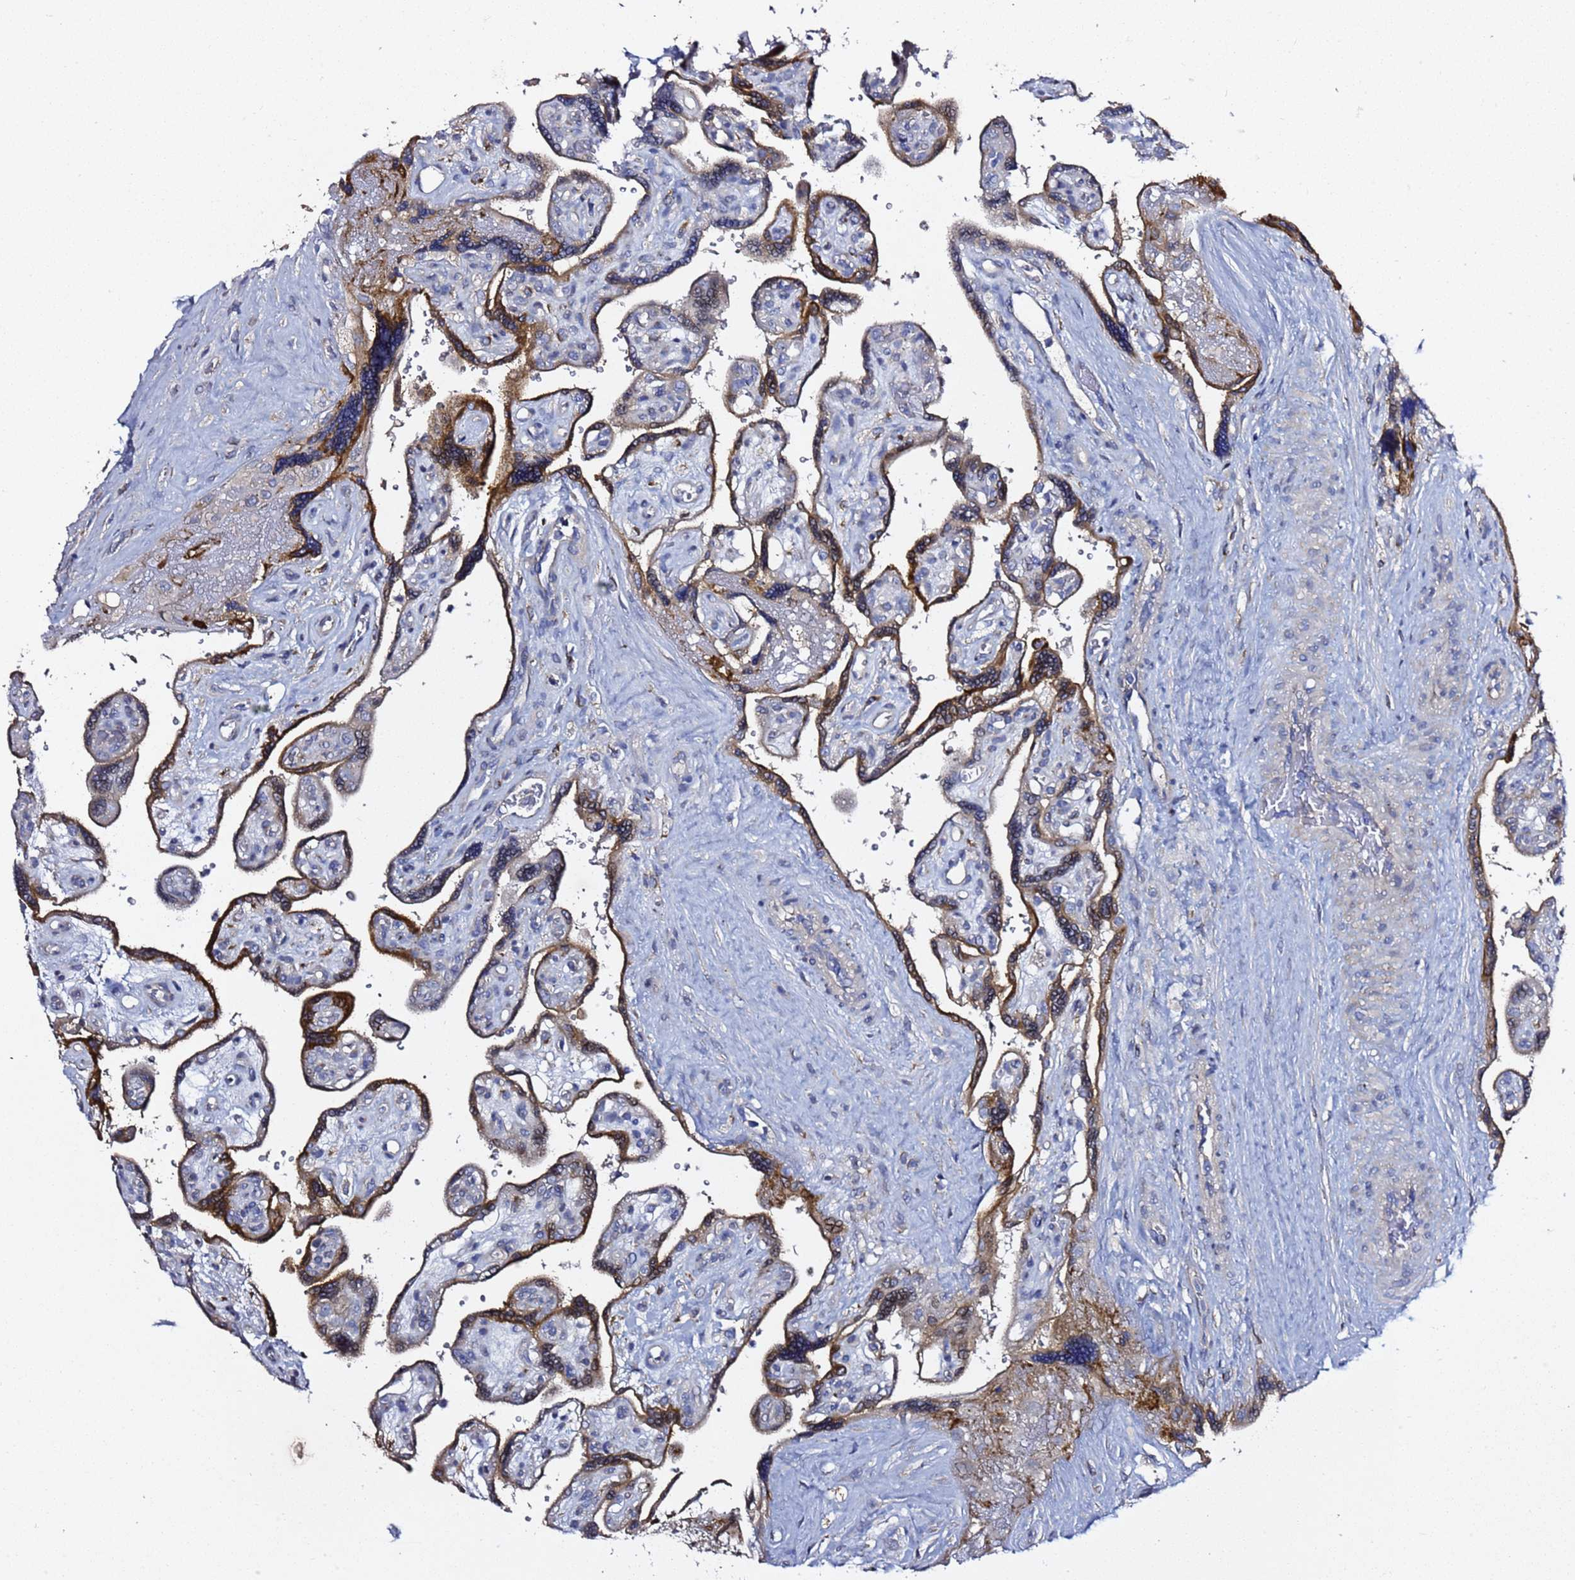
{"staining": {"intensity": "weak", "quantity": ">75%", "location": "cytoplasmic/membranous"}, "tissue": "placenta", "cell_type": "Decidual cells", "image_type": "normal", "snomed": [{"axis": "morphology", "description": "Normal tissue, NOS"}, {"axis": "topography", "description": "Placenta"}], "caption": "Immunohistochemical staining of normal human placenta displays >75% levels of weak cytoplasmic/membranous protein staining in about >75% of decidual cells.", "gene": "RABL2A", "patient": {"sex": "female", "age": 39}}